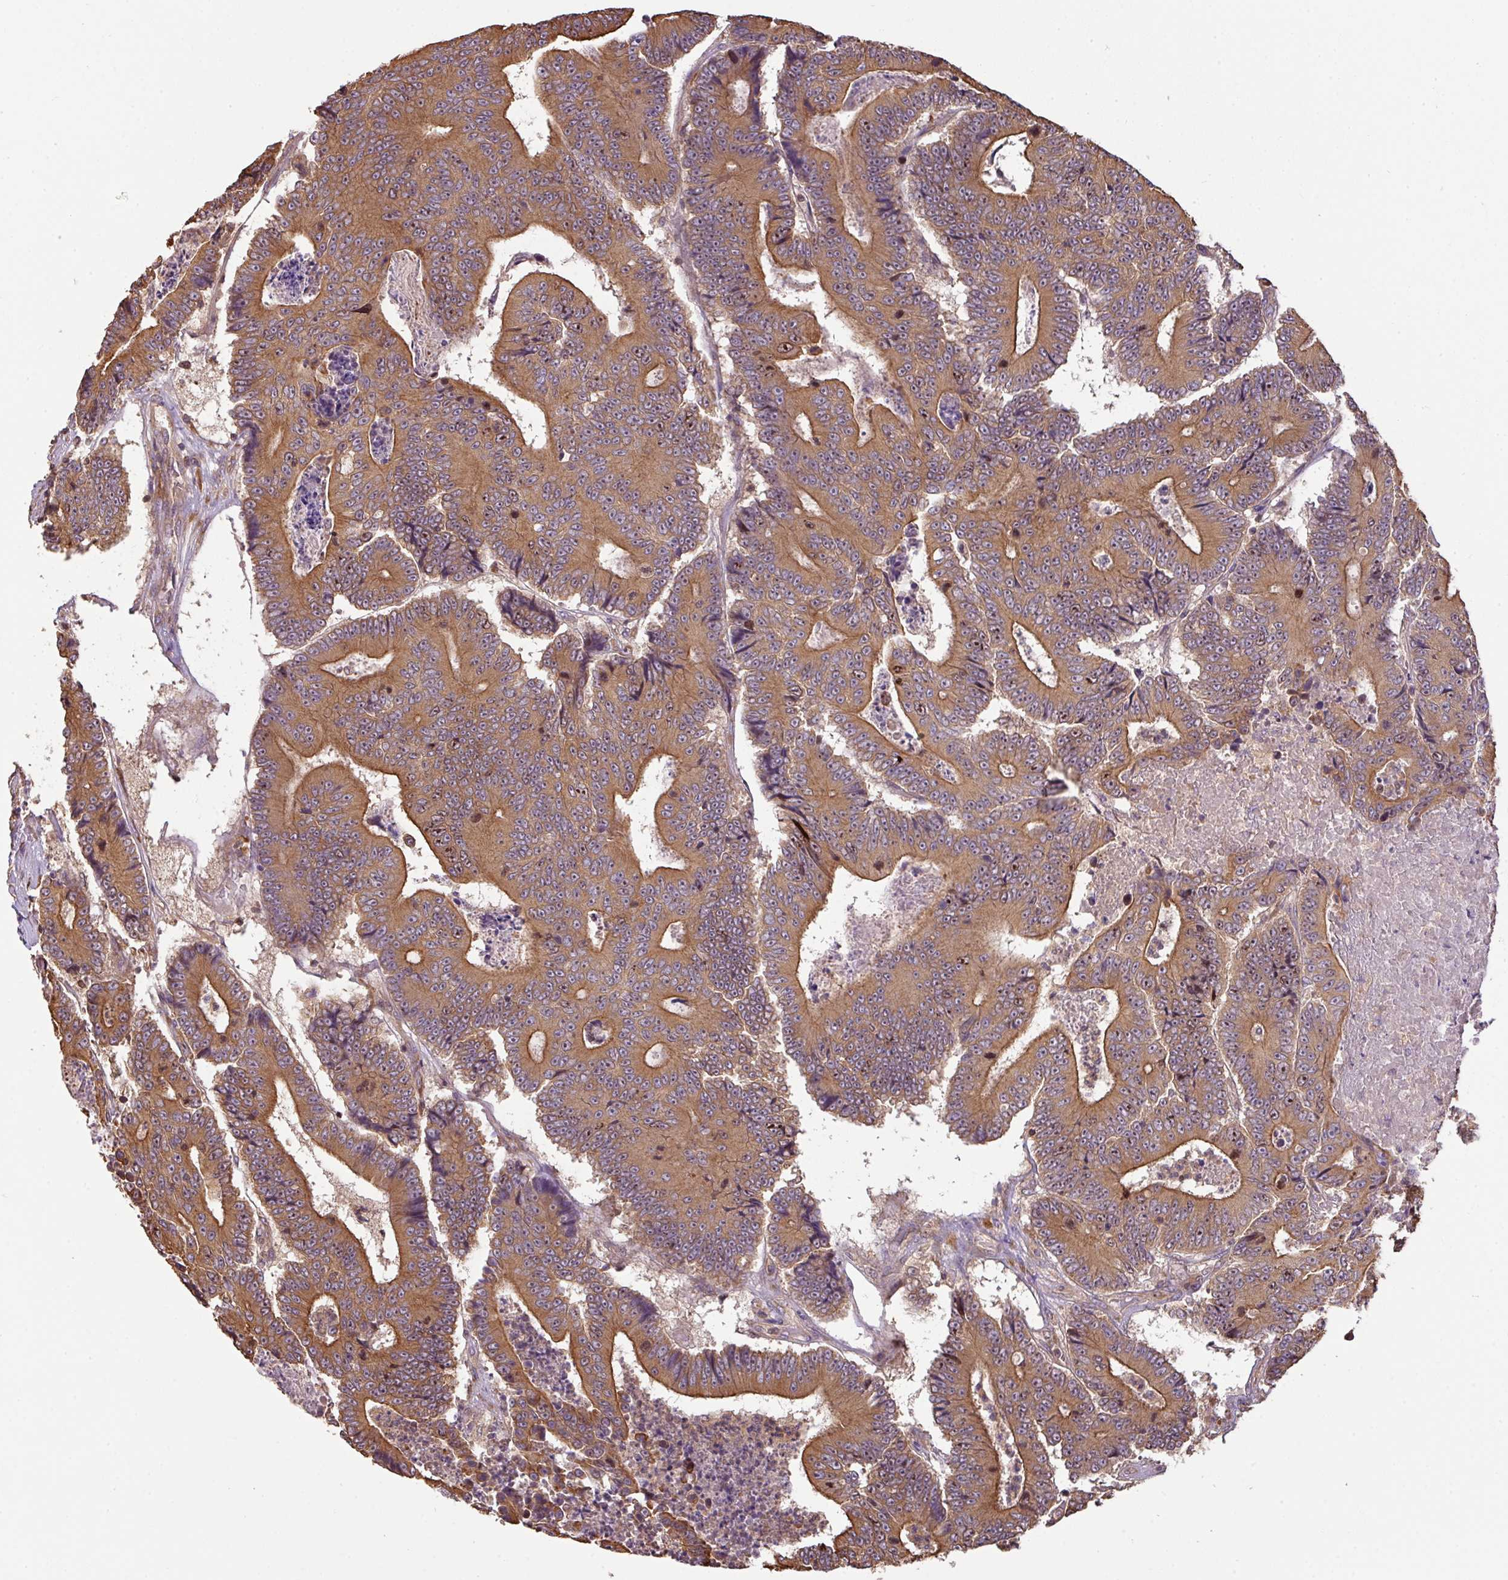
{"staining": {"intensity": "moderate", "quantity": ">75%", "location": "cytoplasmic/membranous"}, "tissue": "colorectal cancer", "cell_type": "Tumor cells", "image_type": "cancer", "snomed": [{"axis": "morphology", "description": "Adenocarcinoma, NOS"}, {"axis": "topography", "description": "Colon"}], "caption": "This photomicrograph exhibits adenocarcinoma (colorectal) stained with immunohistochemistry (IHC) to label a protein in brown. The cytoplasmic/membranous of tumor cells show moderate positivity for the protein. Nuclei are counter-stained blue.", "gene": "VENTX", "patient": {"sex": "male", "age": 83}}